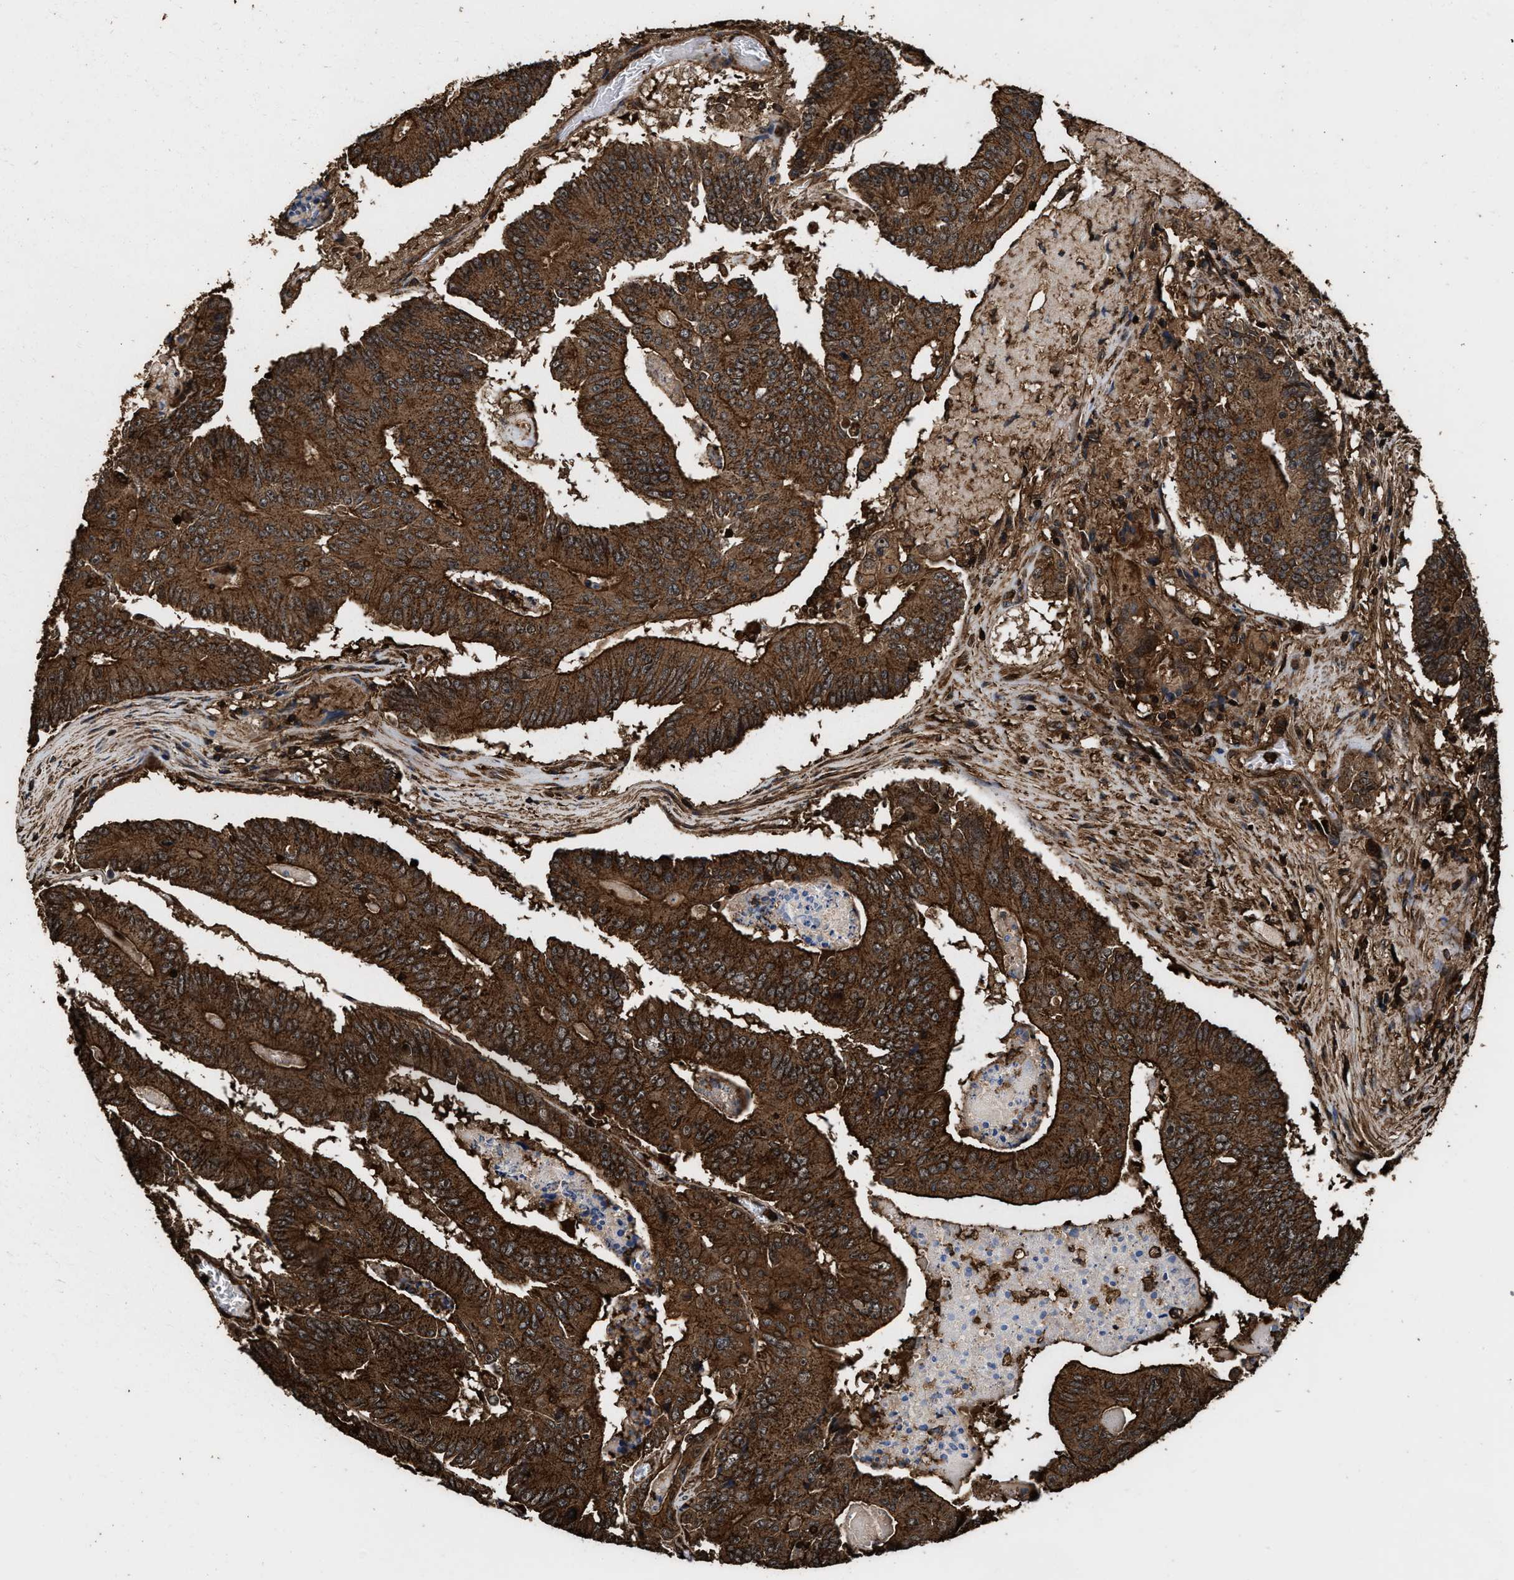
{"staining": {"intensity": "strong", "quantity": ">75%", "location": "cytoplasmic/membranous"}, "tissue": "colorectal cancer", "cell_type": "Tumor cells", "image_type": "cancer", "snomed": [{"axis": "morphology", "description": "Adenocarcinoma, NOS"}, {"axis": "topography", "description": "Colon"}], "caption": "A brown stain shows strong cytoplasmic/membranous positivity of a protein in colorectal adenocarcinoma tumor cells.", "gene": "KBTBD2", "patient": {"sex": "male", "age": 87}}